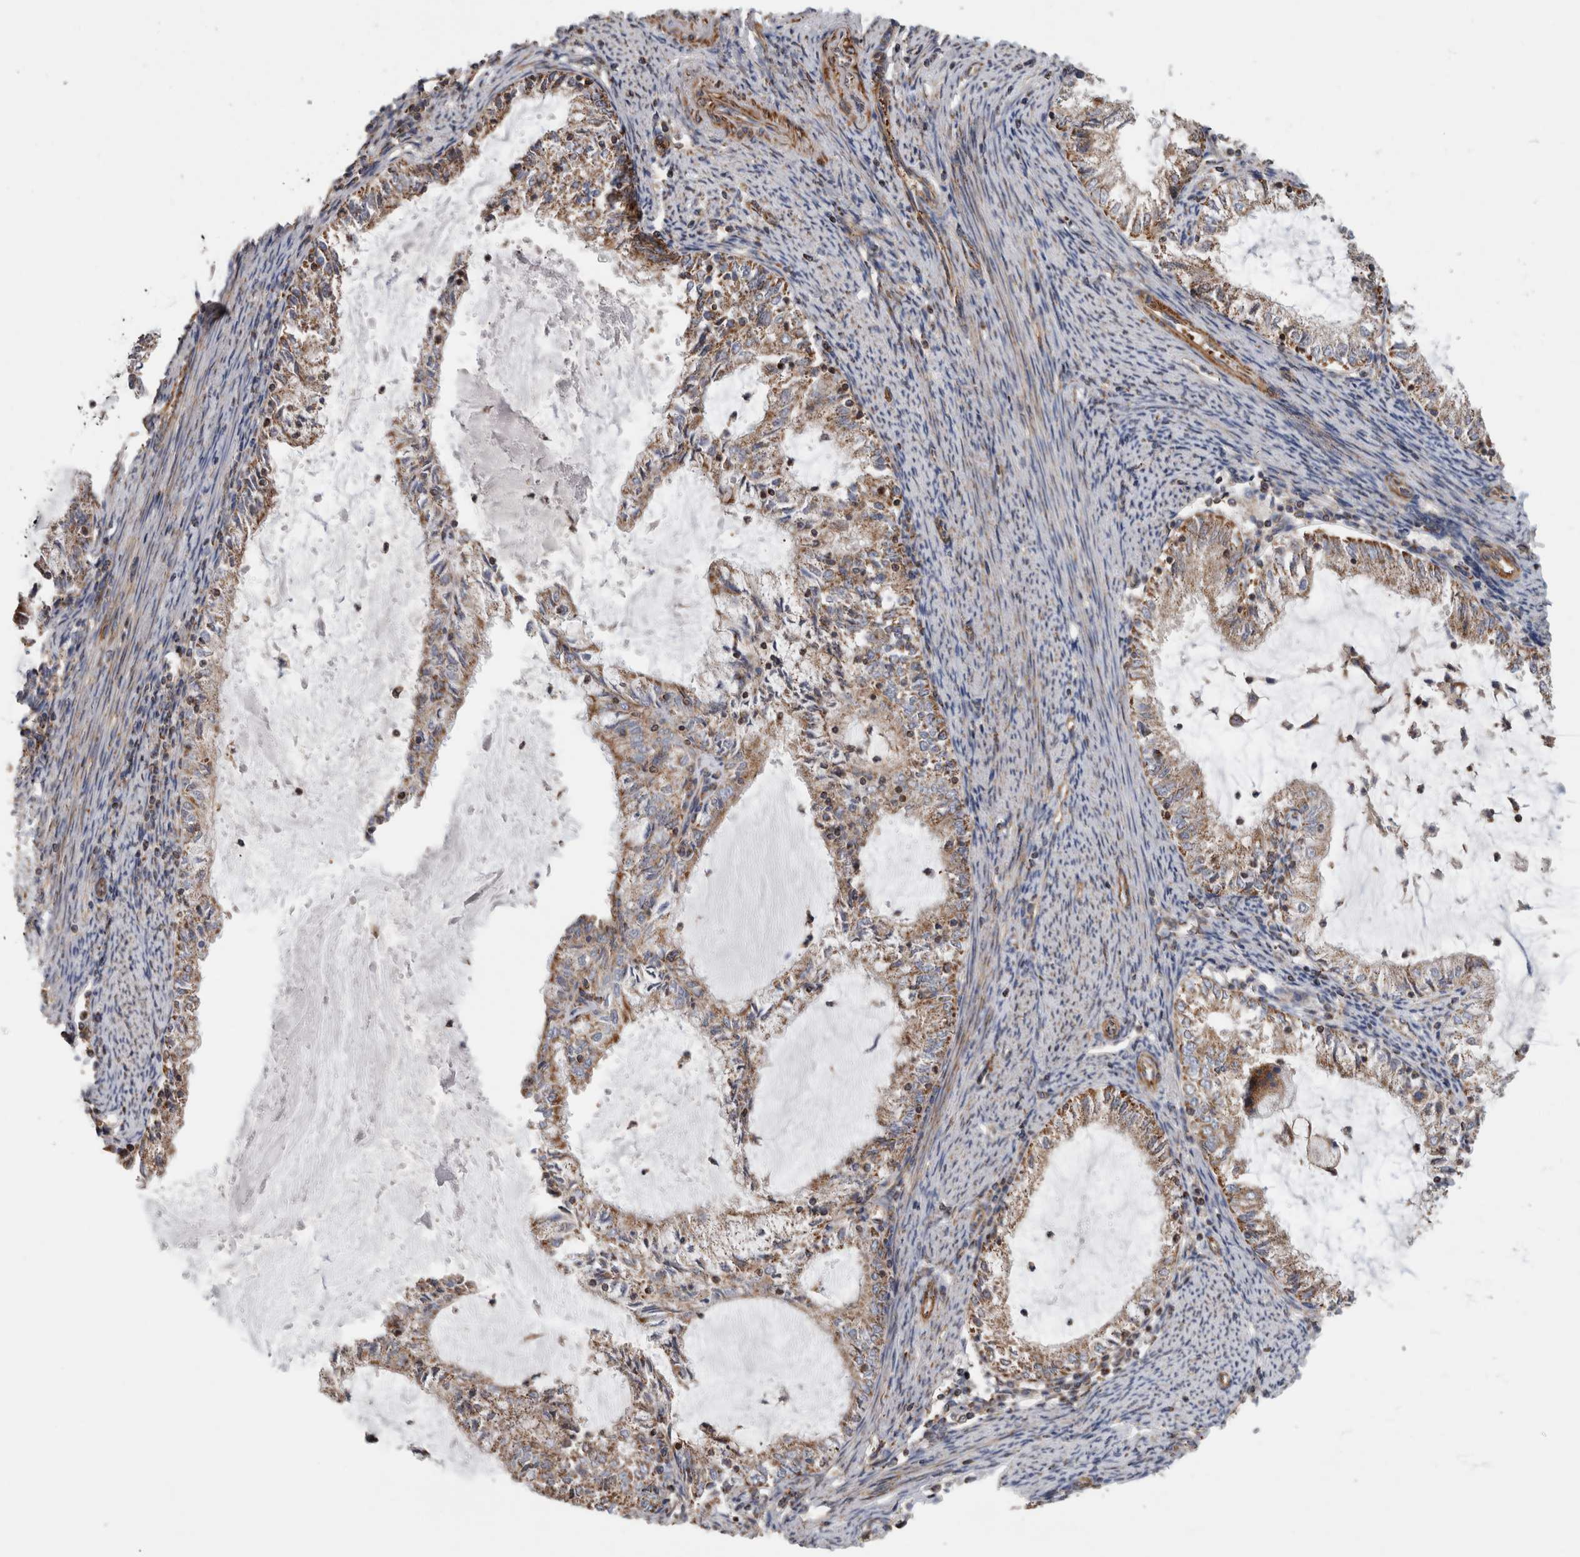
{"staining": {"intensity": "moderate", "quantity": ">75%", "location": "cytoplasmic/membranous"}, "tissue": "endometrial cancer", "cell_type": "Tumor cells", "image_type": "cancer", "snomed": [{"axis": "morphology", "description": "Adenocarcinoma, NOS"}, {"axis": "topography", "description": "Endometrium"}], "caption": "IHC histopathology image of human endometrial adenocarcinoma stained for a protein (brown), which reveals medium levels of moderate cytoplasmic/membranous staining in about >75% of tumor cells.", "gene": "SFXN2", "patient": {"sex": "female", "age": 57}}